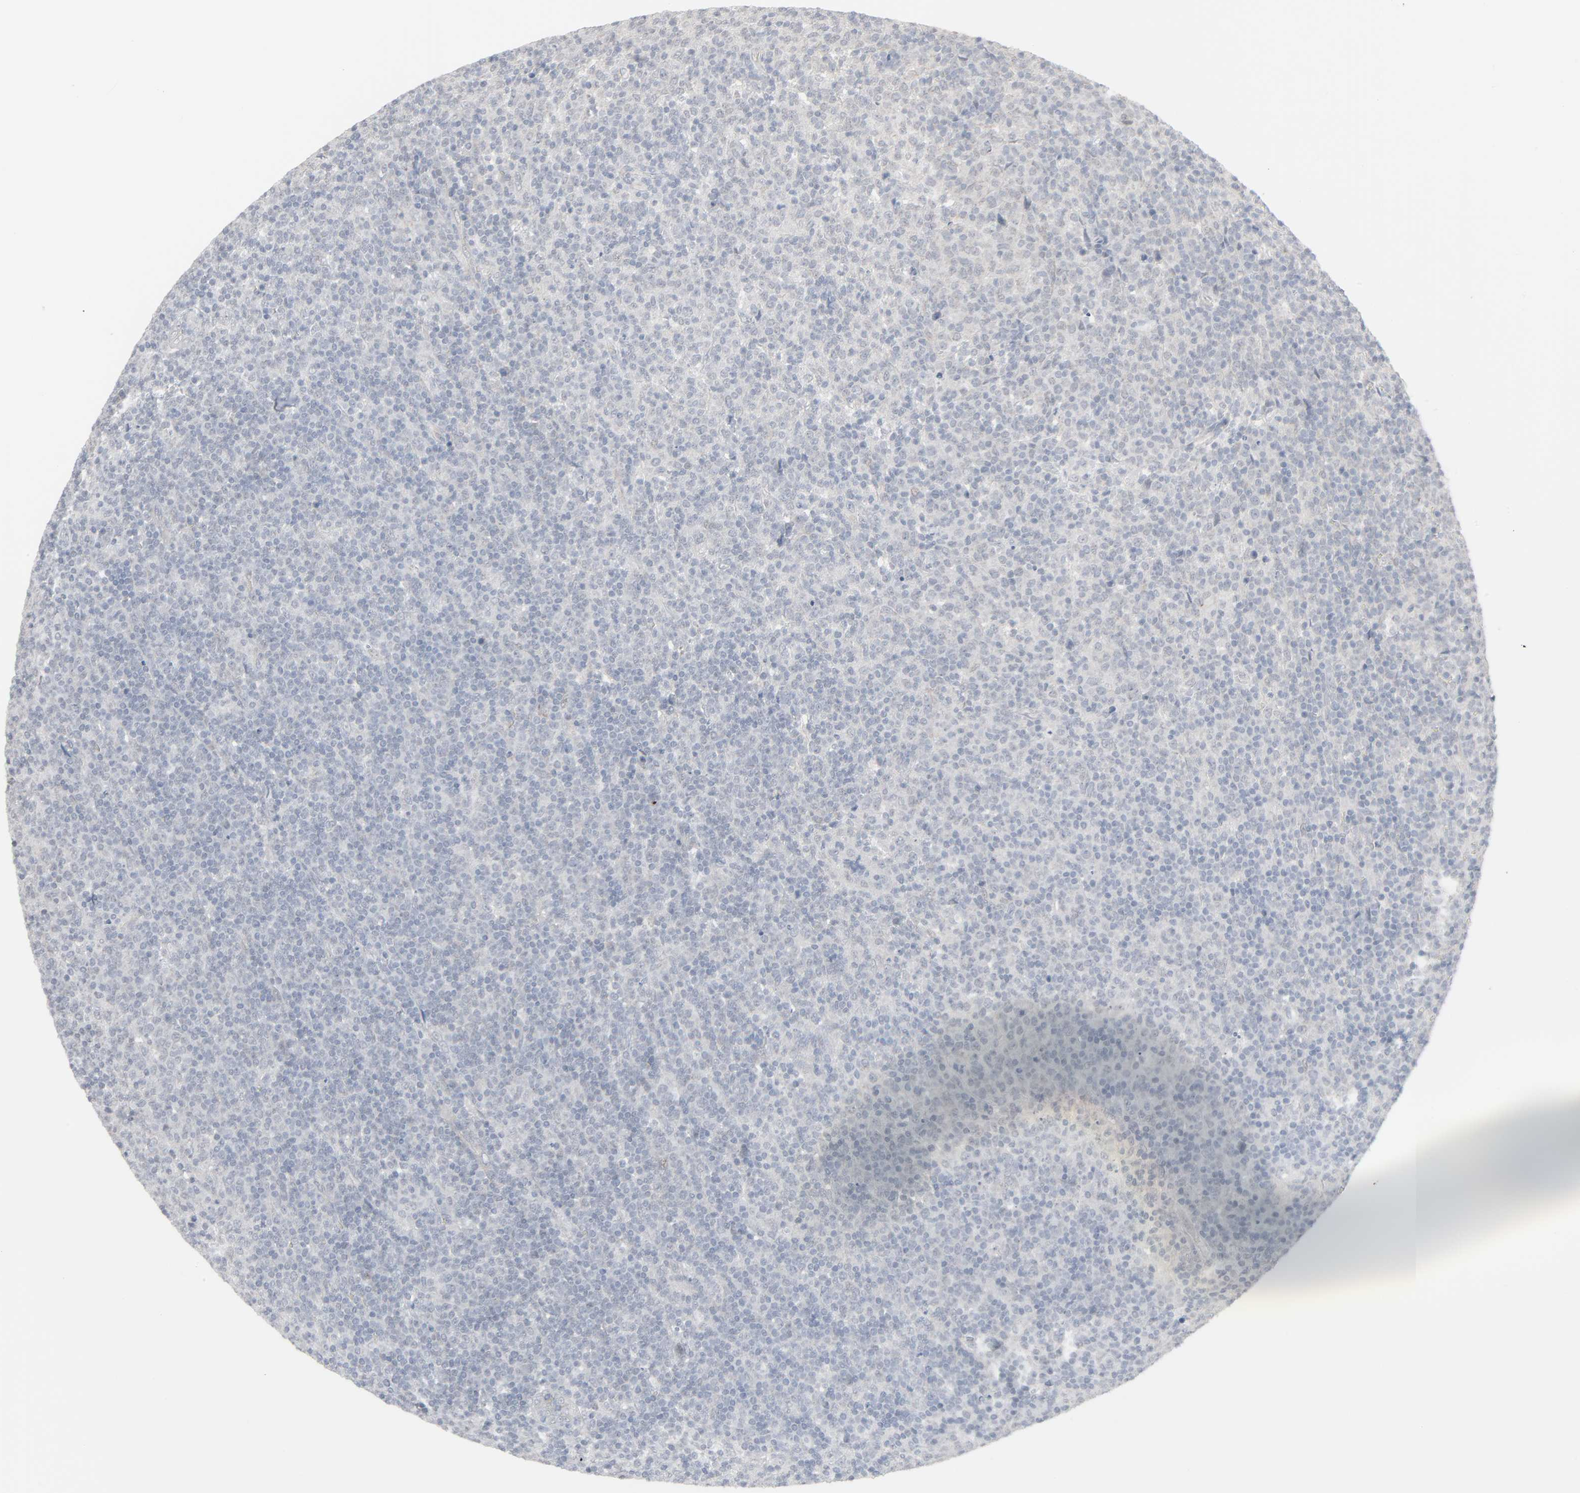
{"staining": {"intensity": "negative", "quantity": "none", "location": "none"}, "tissue": "lymphoma", "cell_type": "Tumor cells", "image_type": "cancer", "snomed": [{"axis": "morphology", "description": "Malignant lymphoma, non-Hodgkin's type, Low grade"}, {"axis": "topography", "description": "Lymph node"}], "caption": "High power microscopy photomicrograph of an immunohistochemistry photomicrograph of lymphoma, revealing no significant expression in tumor cells.", "gene": "NEUROD1", "patient": {"sex": "male", "age": 70}}